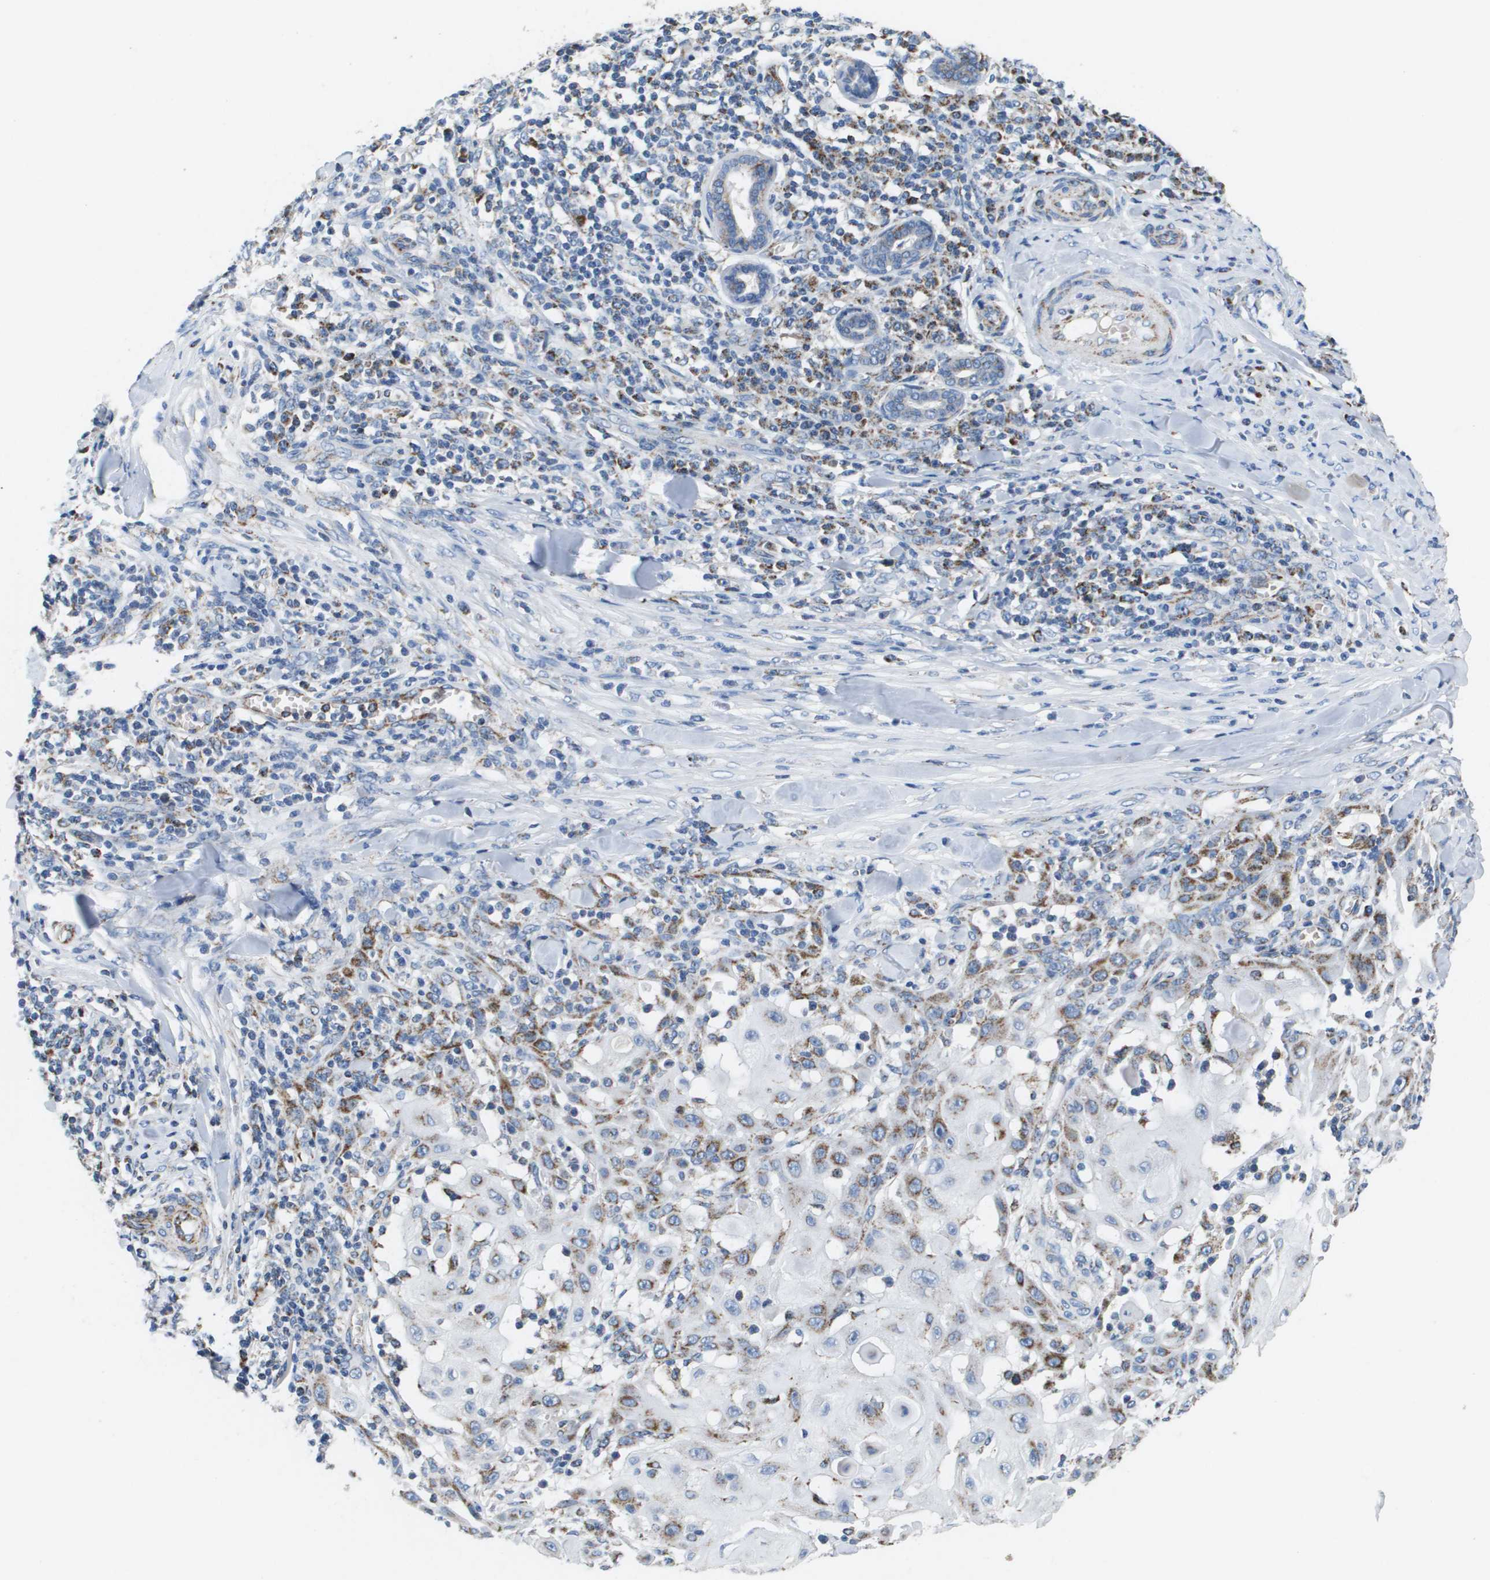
{"staining": {"intensity": "strong", "quantity": ">75%", "location": "cytoplasmic/membranous"}, "tissue": "skin cancer", "cell_type": "Tumor cells", "image_type": "cancer", "snomed": [{"axis": "morphology", "description": "Squamous cell carcinoma, NOS"}, {"axis": "topography", "description": "Skin"}], "caption": "A micrograph of human skin cancer (squamous cell carcinoma) stained for a protein reveals strong cytoplasmic/membranous brown staining in tumor cells. (Stains: DAB in brown, nuclei in blue, Microscopy: brightfield microscopy at high magnification).", "gene": "ATP5F1B", "patient": {"sex": "male", "age": 24}}